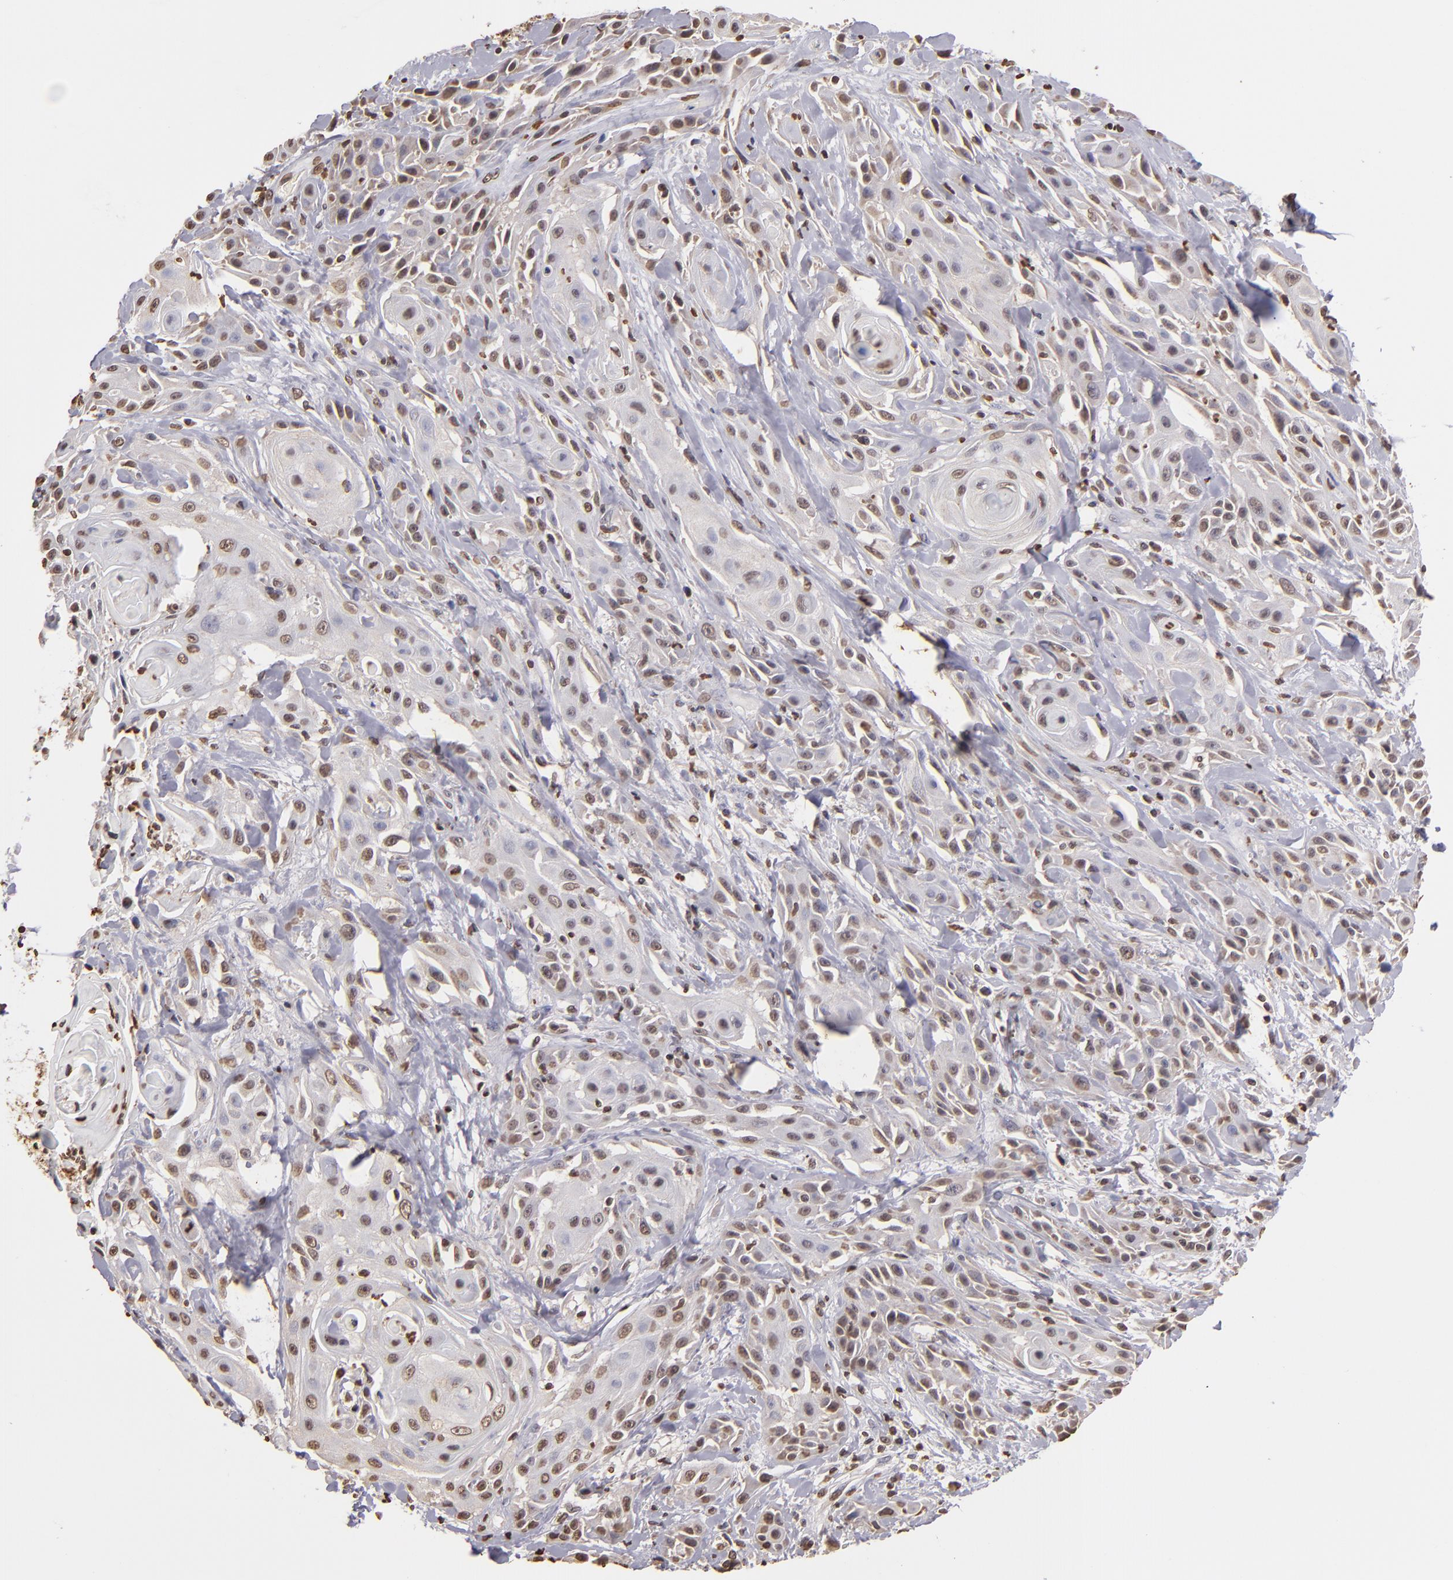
{"staining": {"intensity": "weak", "quantity": "25%-75%", "location": "nuclear"}, "tissue": "skin cancer", "cell_type": "Tumor cells", "image_type": "cancer", "snomed": [{"axis": "morphology", "description": "Squamous cell carcinoma, NOS"}, {"axis": "topography", "description": "Skin"}, {"axis": "topography", "description": "Anal"}], "caption": "Skin cancer (squamous cell carcinoma) stained for a protein reveals weak nuclear positivity in tumor cells. The protein of interest is shown in brown color, while the nuclei are stained blue.", "gene": "LBX1", "patient": {"sex": "male", "age": 64}}